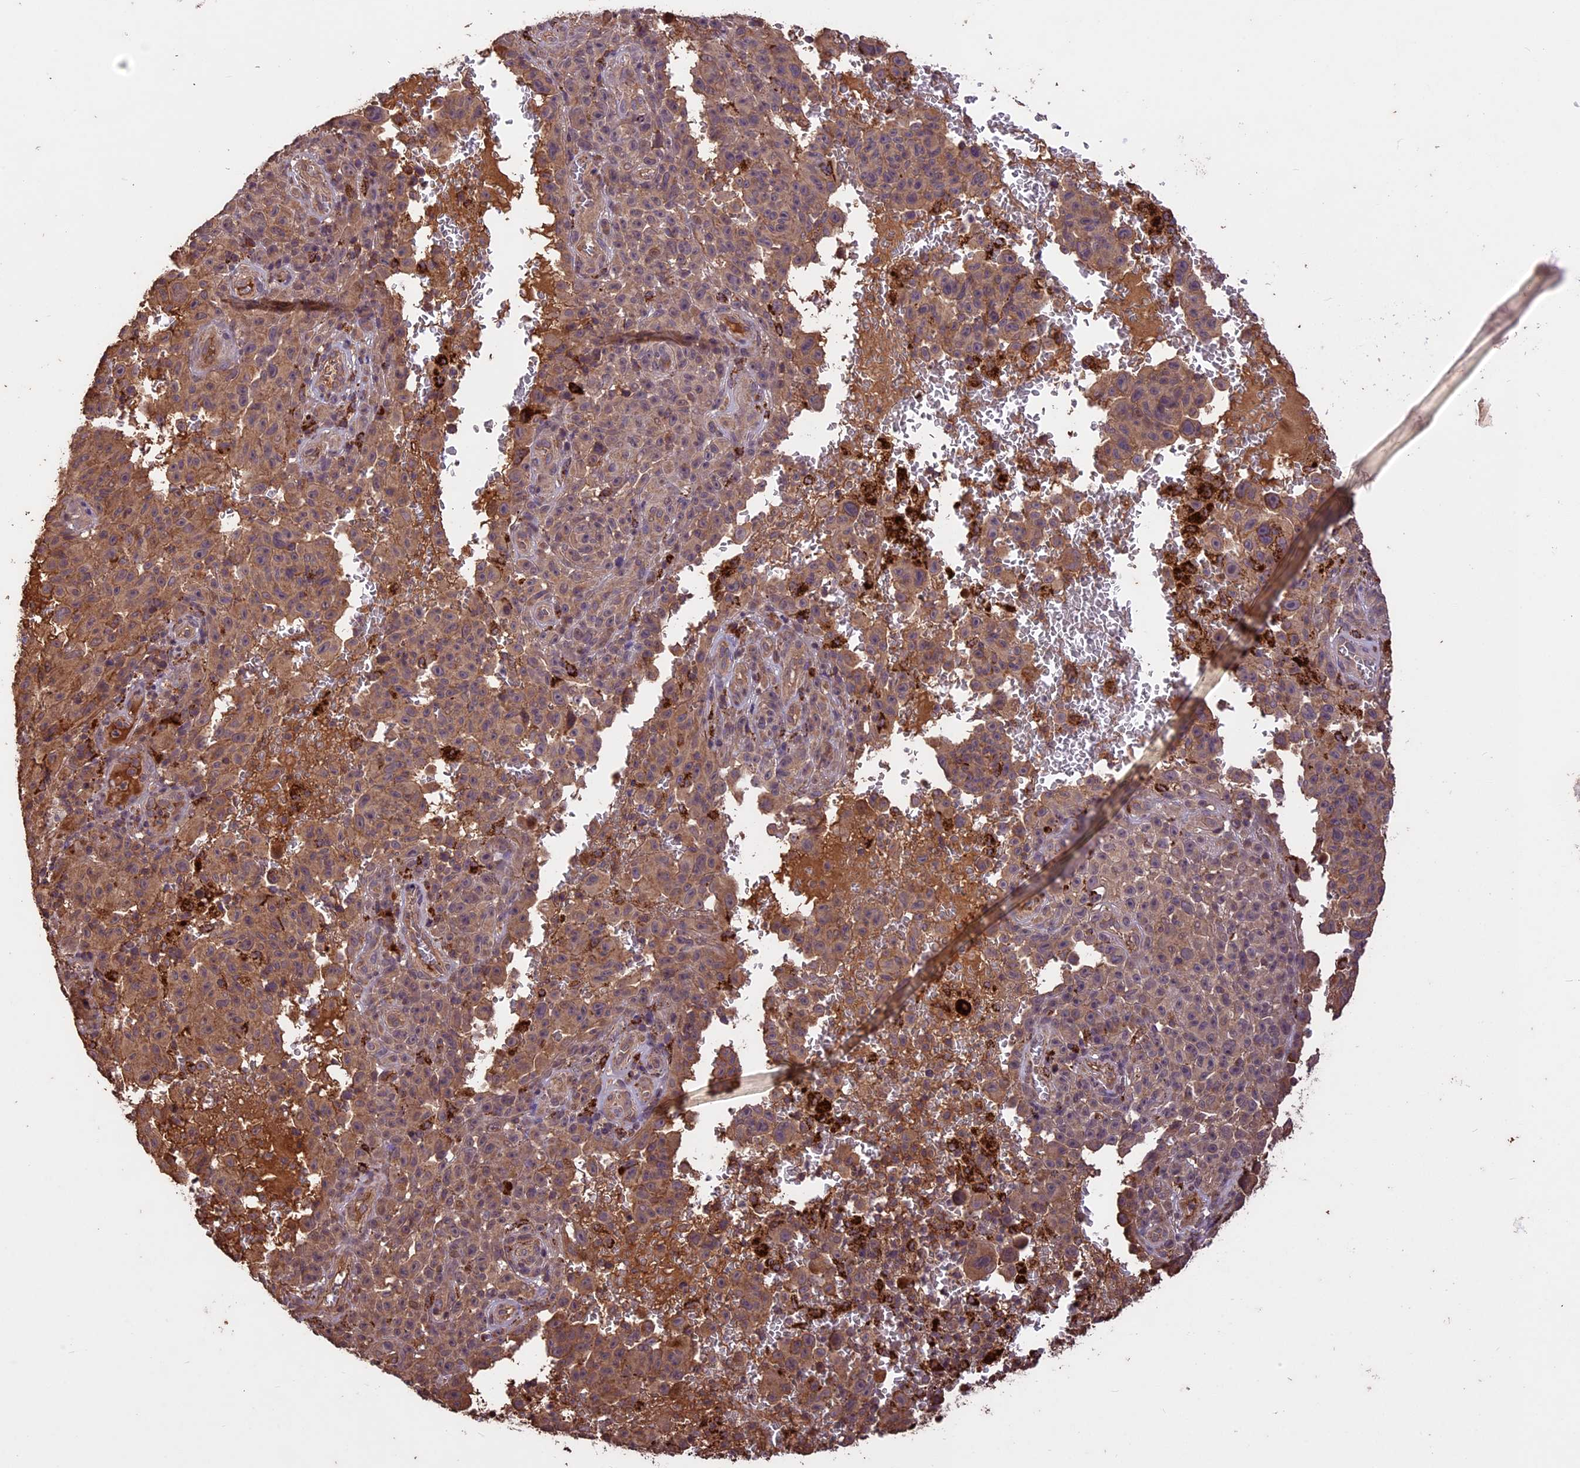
{"staining": {"intensity": "moderate", "quantity": ">75%", "location": "cytoplasmic/membranous"}, "tissue": "melanoma", "cell_type": "Tumor cells", "image_type": "cancer", "snomed": [{"axis": "morphology", "description": "Malignant melanoma, NOS"}, {"axis": "topography", "description": "Skin"}], "caption": "A medium amount of moderate cytoplasmic/membranous staining is appreciated in about >75% of tumor cells in malignant melanoma tissue.", "gene": "CRLF1", "patient": {"sex": "female", "age": 82}}